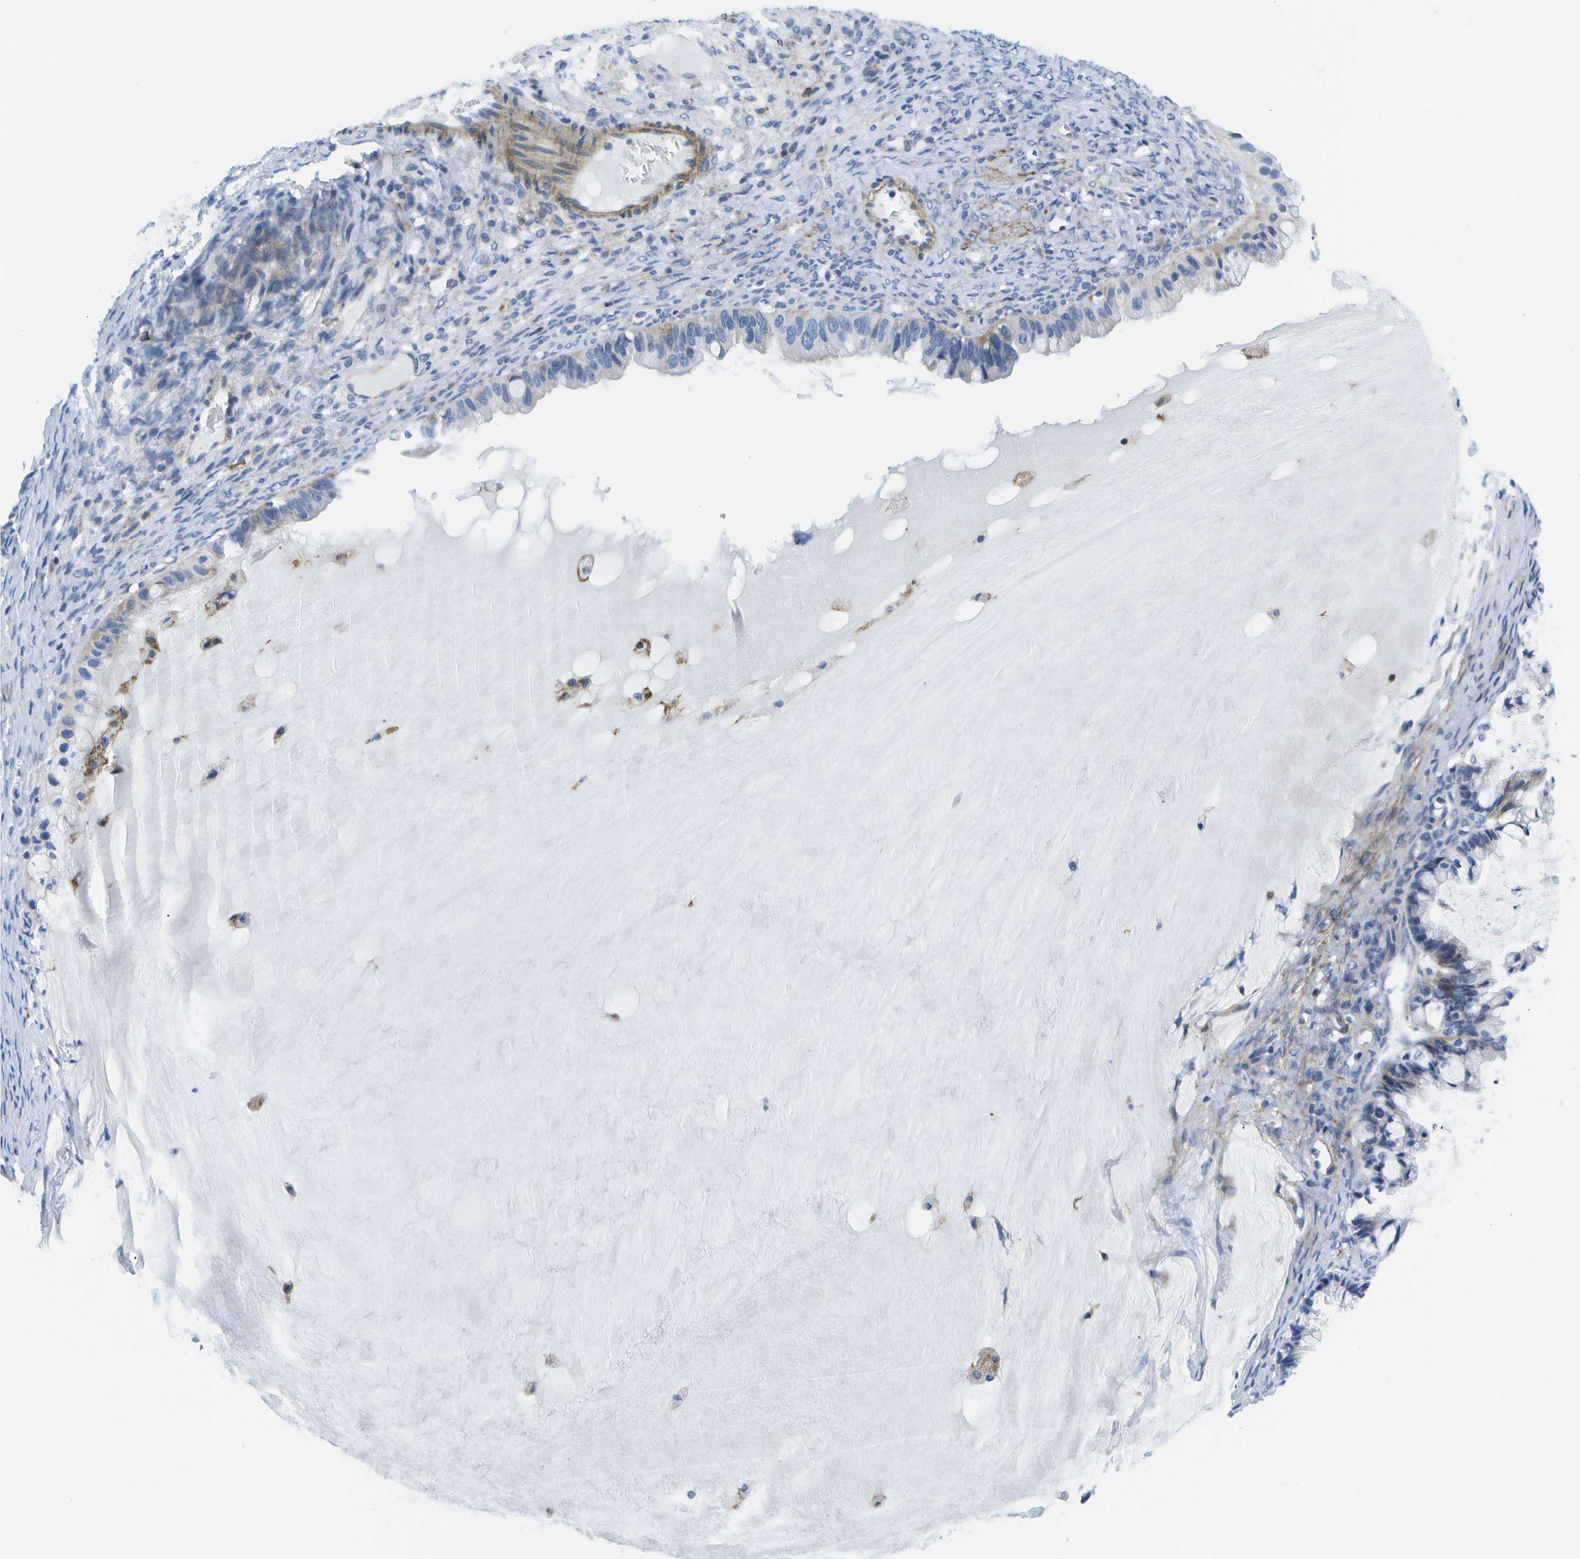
{"staining": {"intensity": "weak", "quantity": "<25%", "location": "cytoplasmic/membranous"}, "tissue": "ovarian cancer", "cell_type": "Tumor cells", "image_type": "cancer", "snomed": [{"axis": "morphology", "description": "Cystadenocarcinoma, mucinous, NOS"}, {"axis": "topography", "description": "Ovary"}], "caption": "This is an immunohistochemistry (IHC) histopathology image of human ovarian cancer (mucinous cystadenocarcinoma). There is no expression in tumor cells.", "gene": "ADGRG6", "patient": {"sex": "female", "age": 57}}